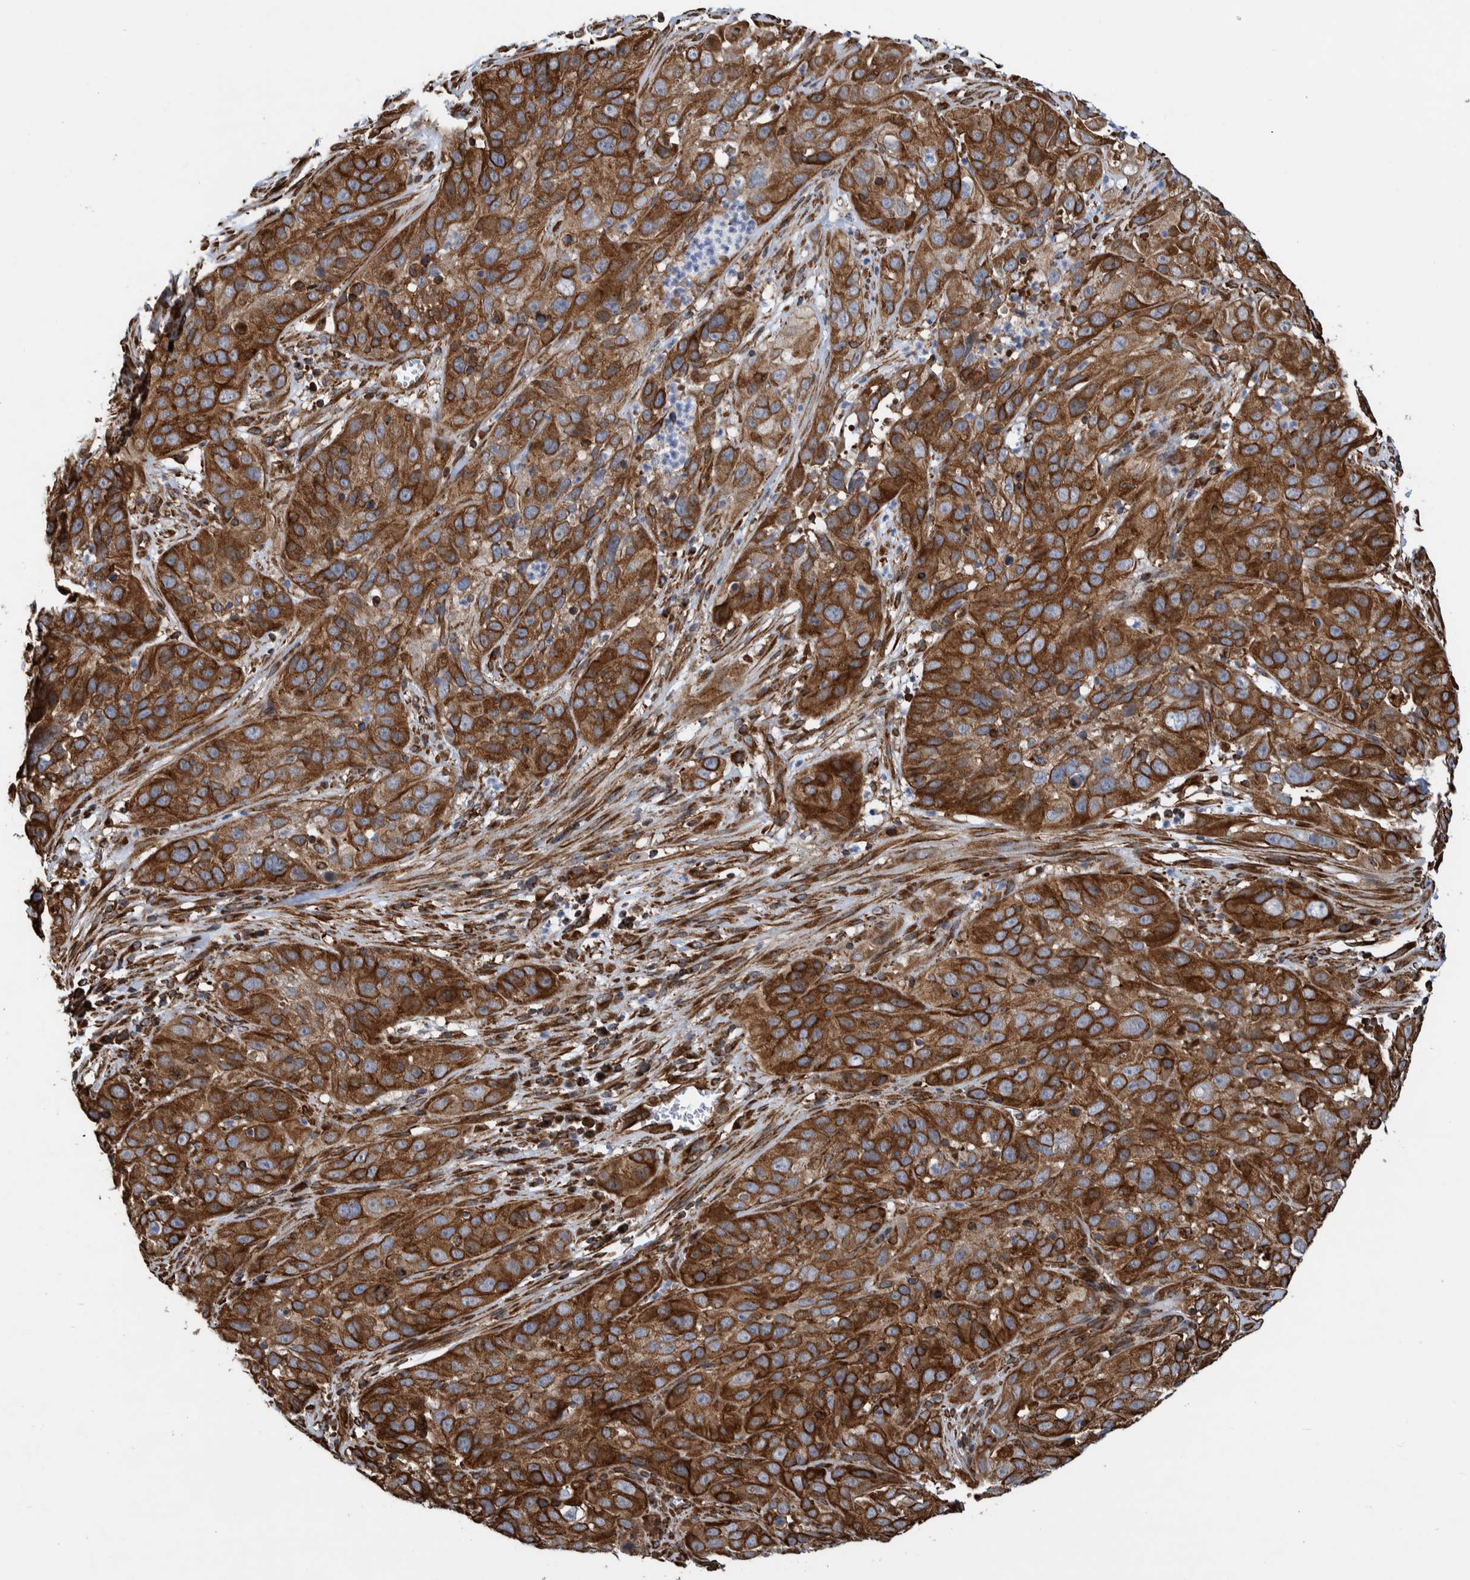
{"staining": {"intensity": "strong", "quantity": ">75%", "location": "cytoplasmic/membranous"}, "tissue": "cervical cancer", "cell_type": "Tumor cells", "image_type": "cancer", "snomed": [{"axis": "morphology", "description": "Squamous cell carcinoma, NOS"}, {"axis": "topography", "description": "Cervix"}], "caption": "Strong cytoplasmic/membranous expression is identified in approximately >75% of tumor cells in squamous cell carcinoma (cervical).", "gene": "CCDC57", "patient": {"sex": "female", "age": 32}}